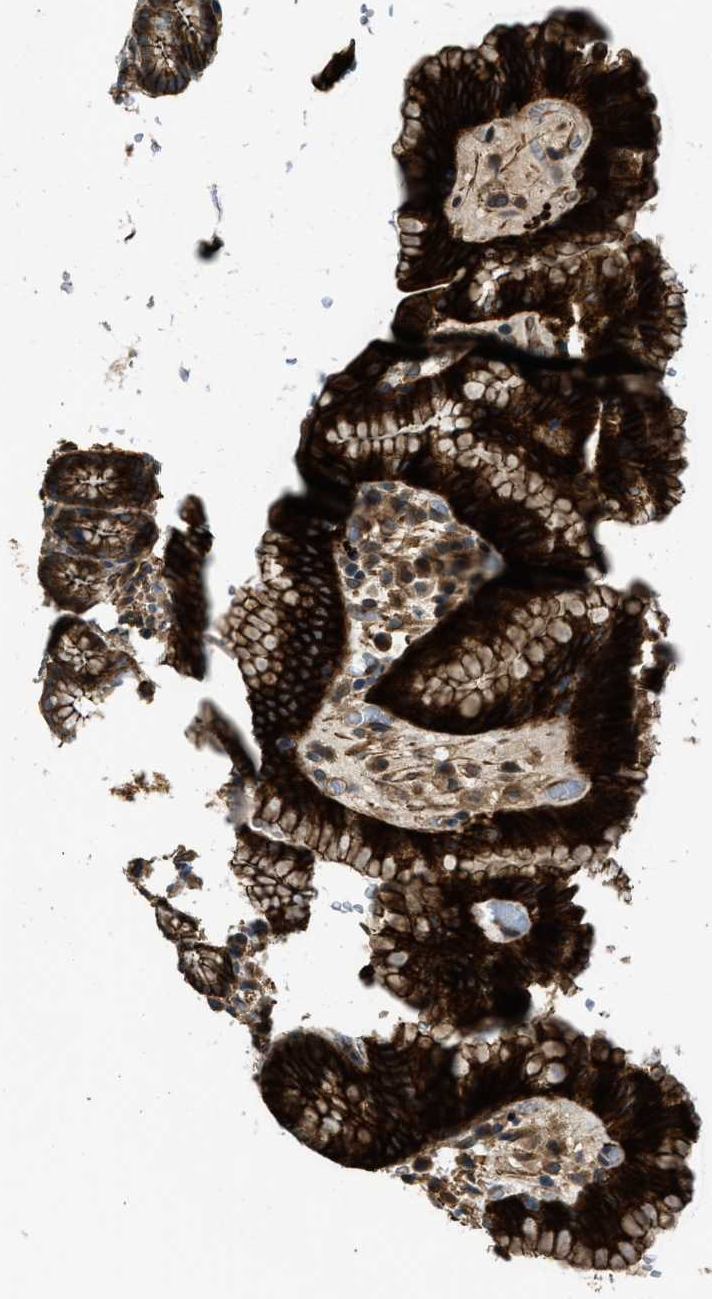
{"staining": {"intensity": "strong", "quantity": ">75%", "location": "cytoplasmic/membranous"}, "tissue": "stomach", "cell_type": "Glandular cells", "image_type": "normal", "snomed": [{"axis": "morphology", "description": "Normal tissue, NOS"}, {"axis": "topography", "description": "Stomach, lower"}], "caption": "Protein expression analysis of normal stomach shows strong cytoplasmic/membranous expression in about >75% of glandular cells. (Brightfield microscopy of DAB IHC at high magnification).", "gene": "CGN", "patient": {"sex": "male", "age": 52}}